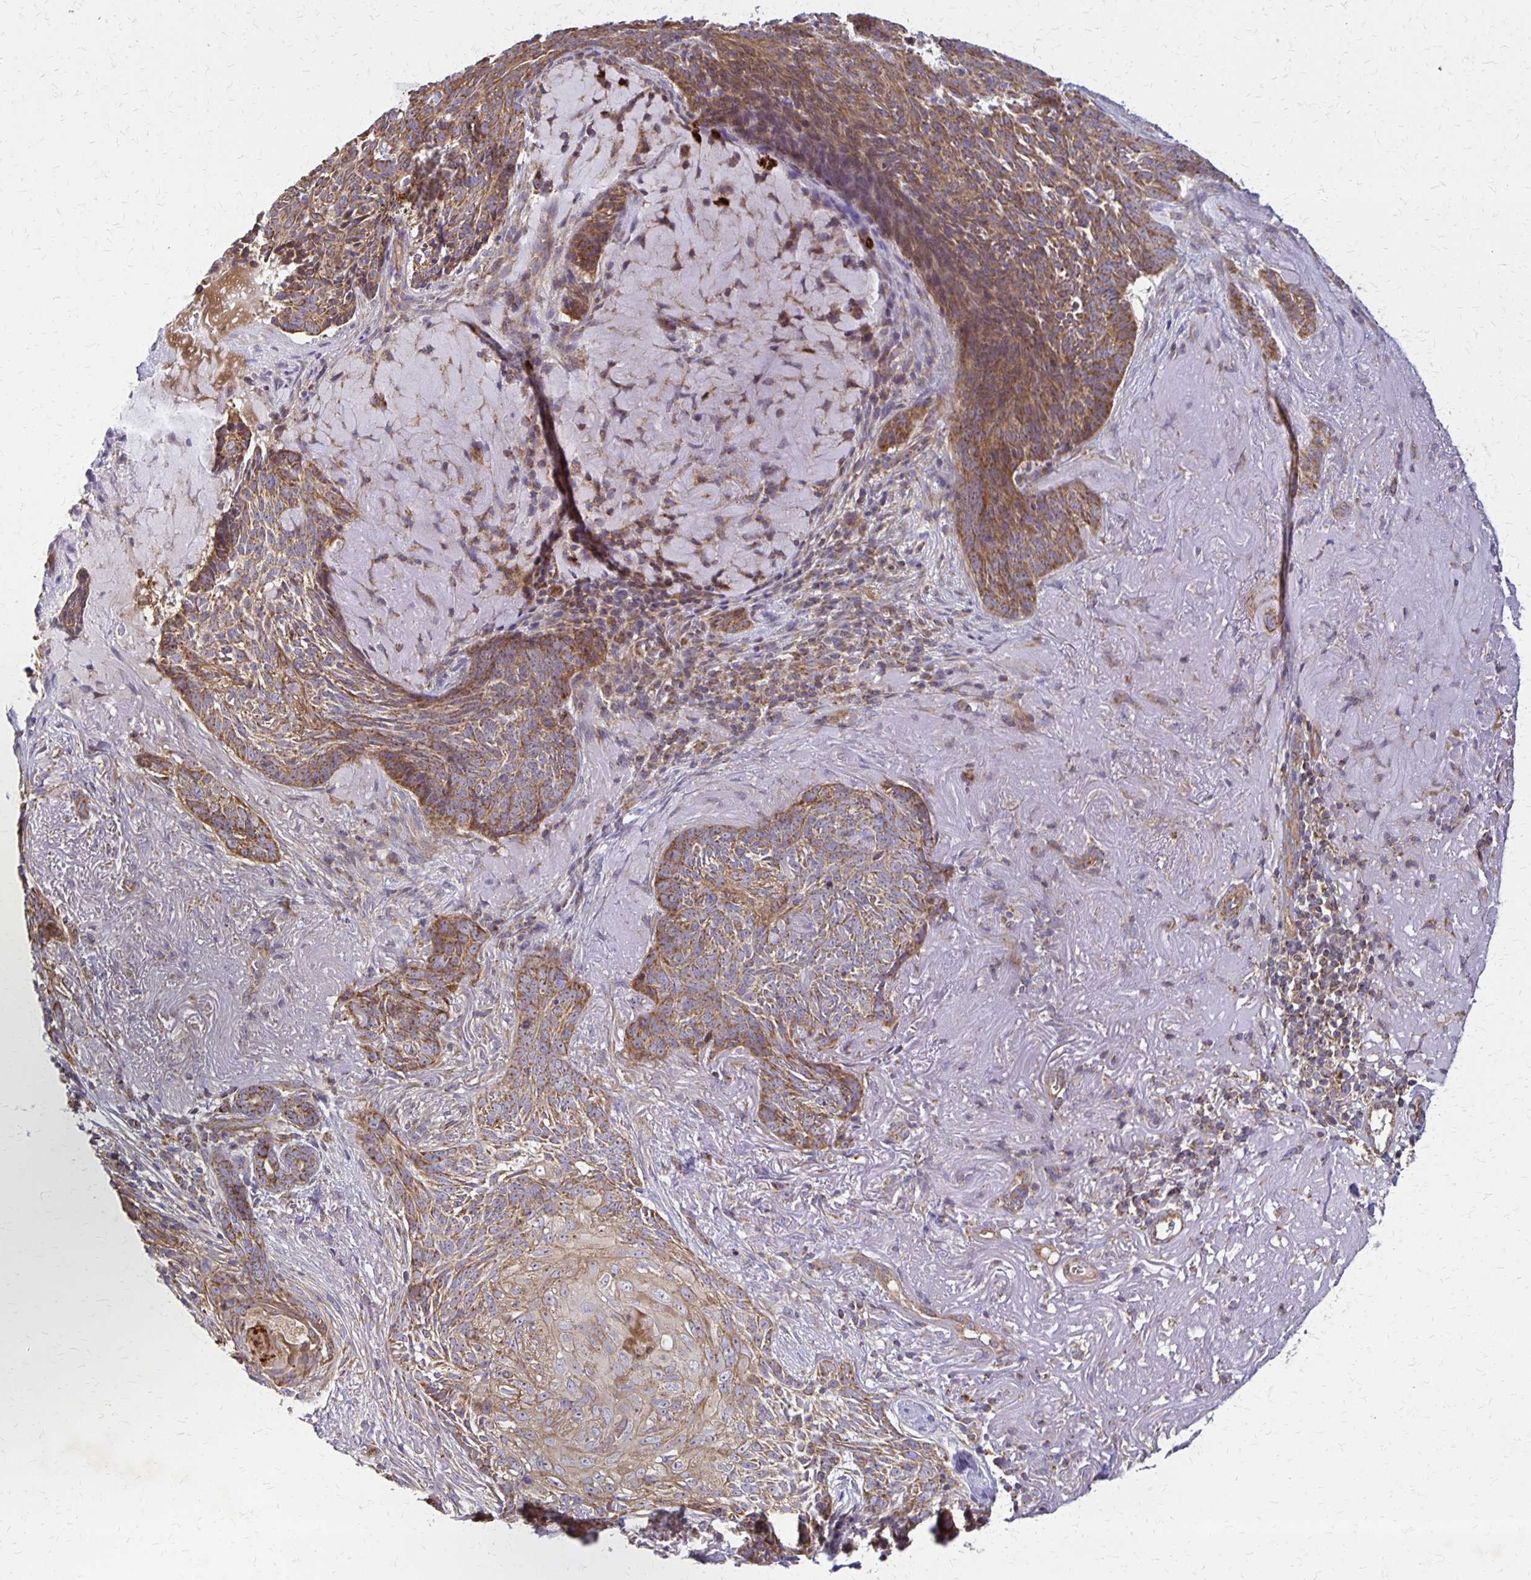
{"staining": {"intensity": "moderate", "quantity": "25%-75%", "location": "cytoplasmic/membranous"}, "tissue": "skin cancer", "cell_type": "Tumor cells", "image_type": "cancer", "snomed": [{"axis": "morphology", "description": "Basal cell carcinoma"}, {"axis": "topography", "description": "Skin"}, {"axis": "topography", "description": "Skin of face"}], "caption": "Skin cancer was stained to show a protein in brown. There is medium levels of moderate cytoplasmic/membranous expression in about 25%-75% of tumor cells.", "gene": "EIF4EBP2", "patient": {"sex": "female", "age": 95}}